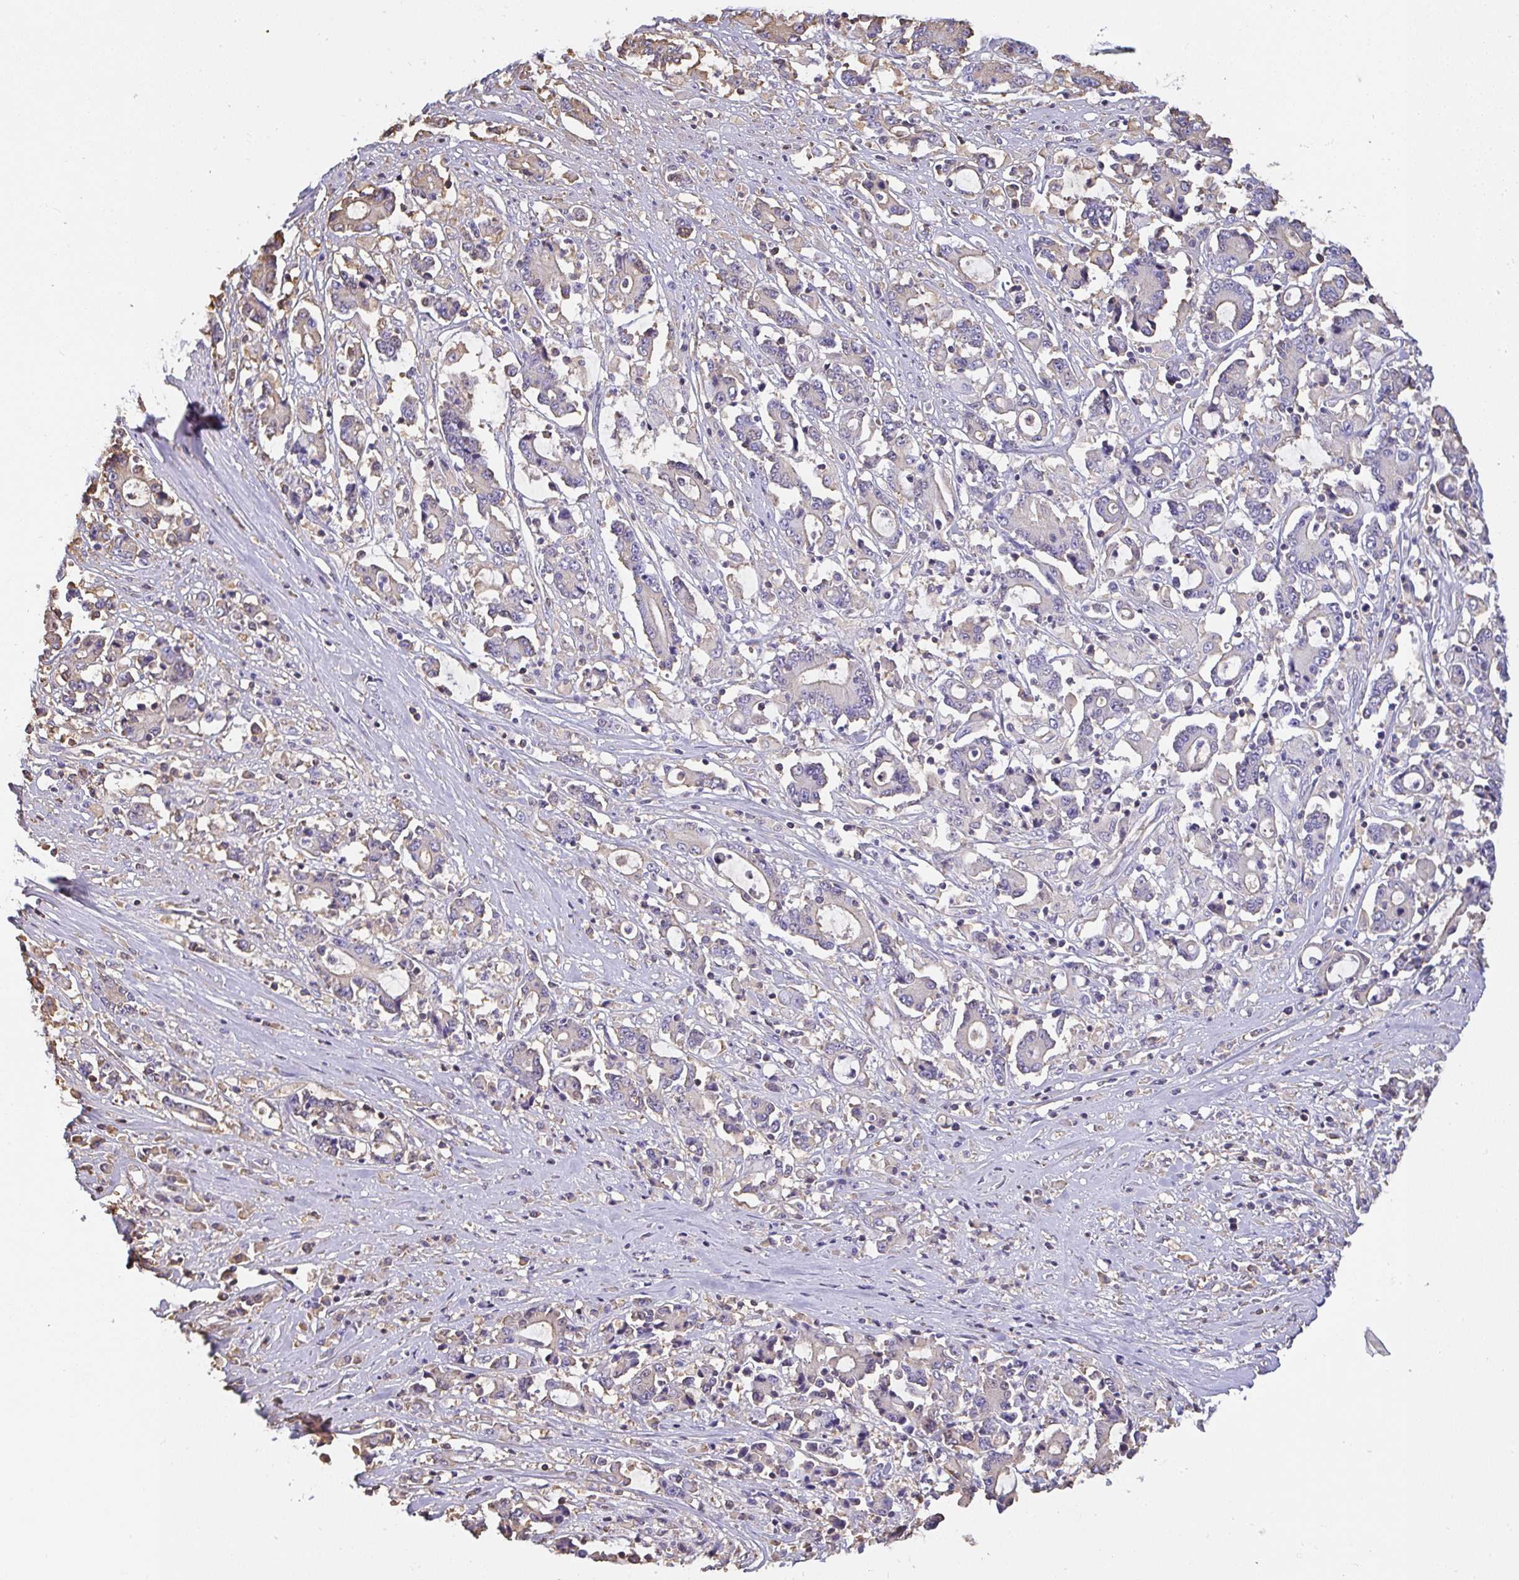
{"staining": {"intensity": "negative", "quantity": "none", "location": "none"}, "tissue": "stomach cancer", "cell_type": "Tumor cells", "image_type": "cancer", "snomed": [{"axis": "morphology", "description": "Adenocarcinoma, NOS"}, {"axis": "topography", "description": "Stomach, upper"}], "caption": "Human stomach cancer (adenocarcinoma) stained for a protein using immunohistochemistry (IHC) exhibits no expression in tumor cells.", "gene": "SMYD5", "patient": {"sex": "male", "age": 68}}